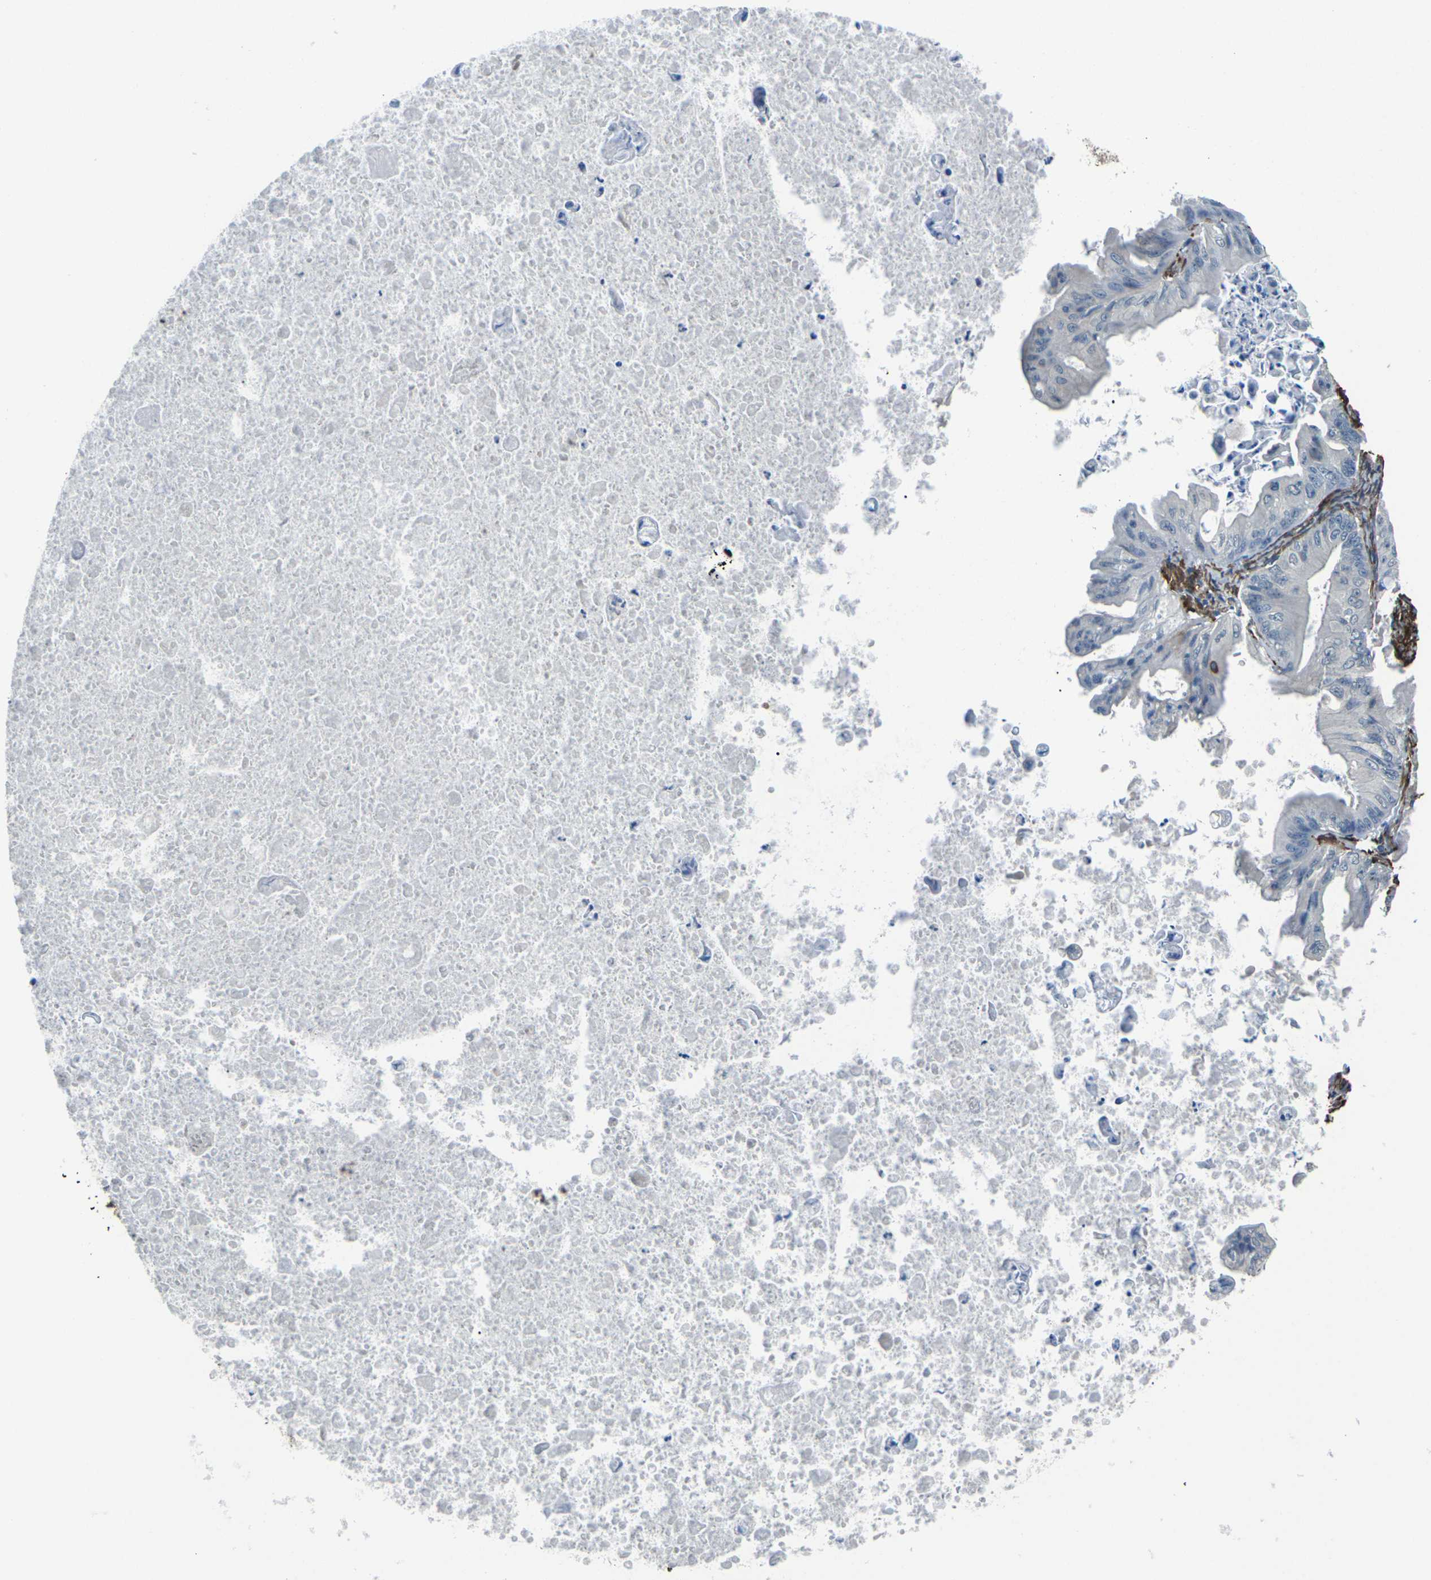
{"staining": {"intensity": "negative", "quantity": "none", "location": "none"}, "tissue": "ovarian cancer", "cell_type": "Tumor cells", "image_type": "cancer", "snomed": [{"axis": "morphology", "description": "Cystadenocarcinoma, mucinous, NOS"}, {"axis": "topography", "description": "Ovary"}], "caption": "High magnification brightfield microscopy of ovarian cancer stained with DAB (brown) and counterstained with hematoxylin (blue): tumor cells show no significant positivity.", "gene": "GRAMD1C", "patient": {"sex": "female", "age": 37}}